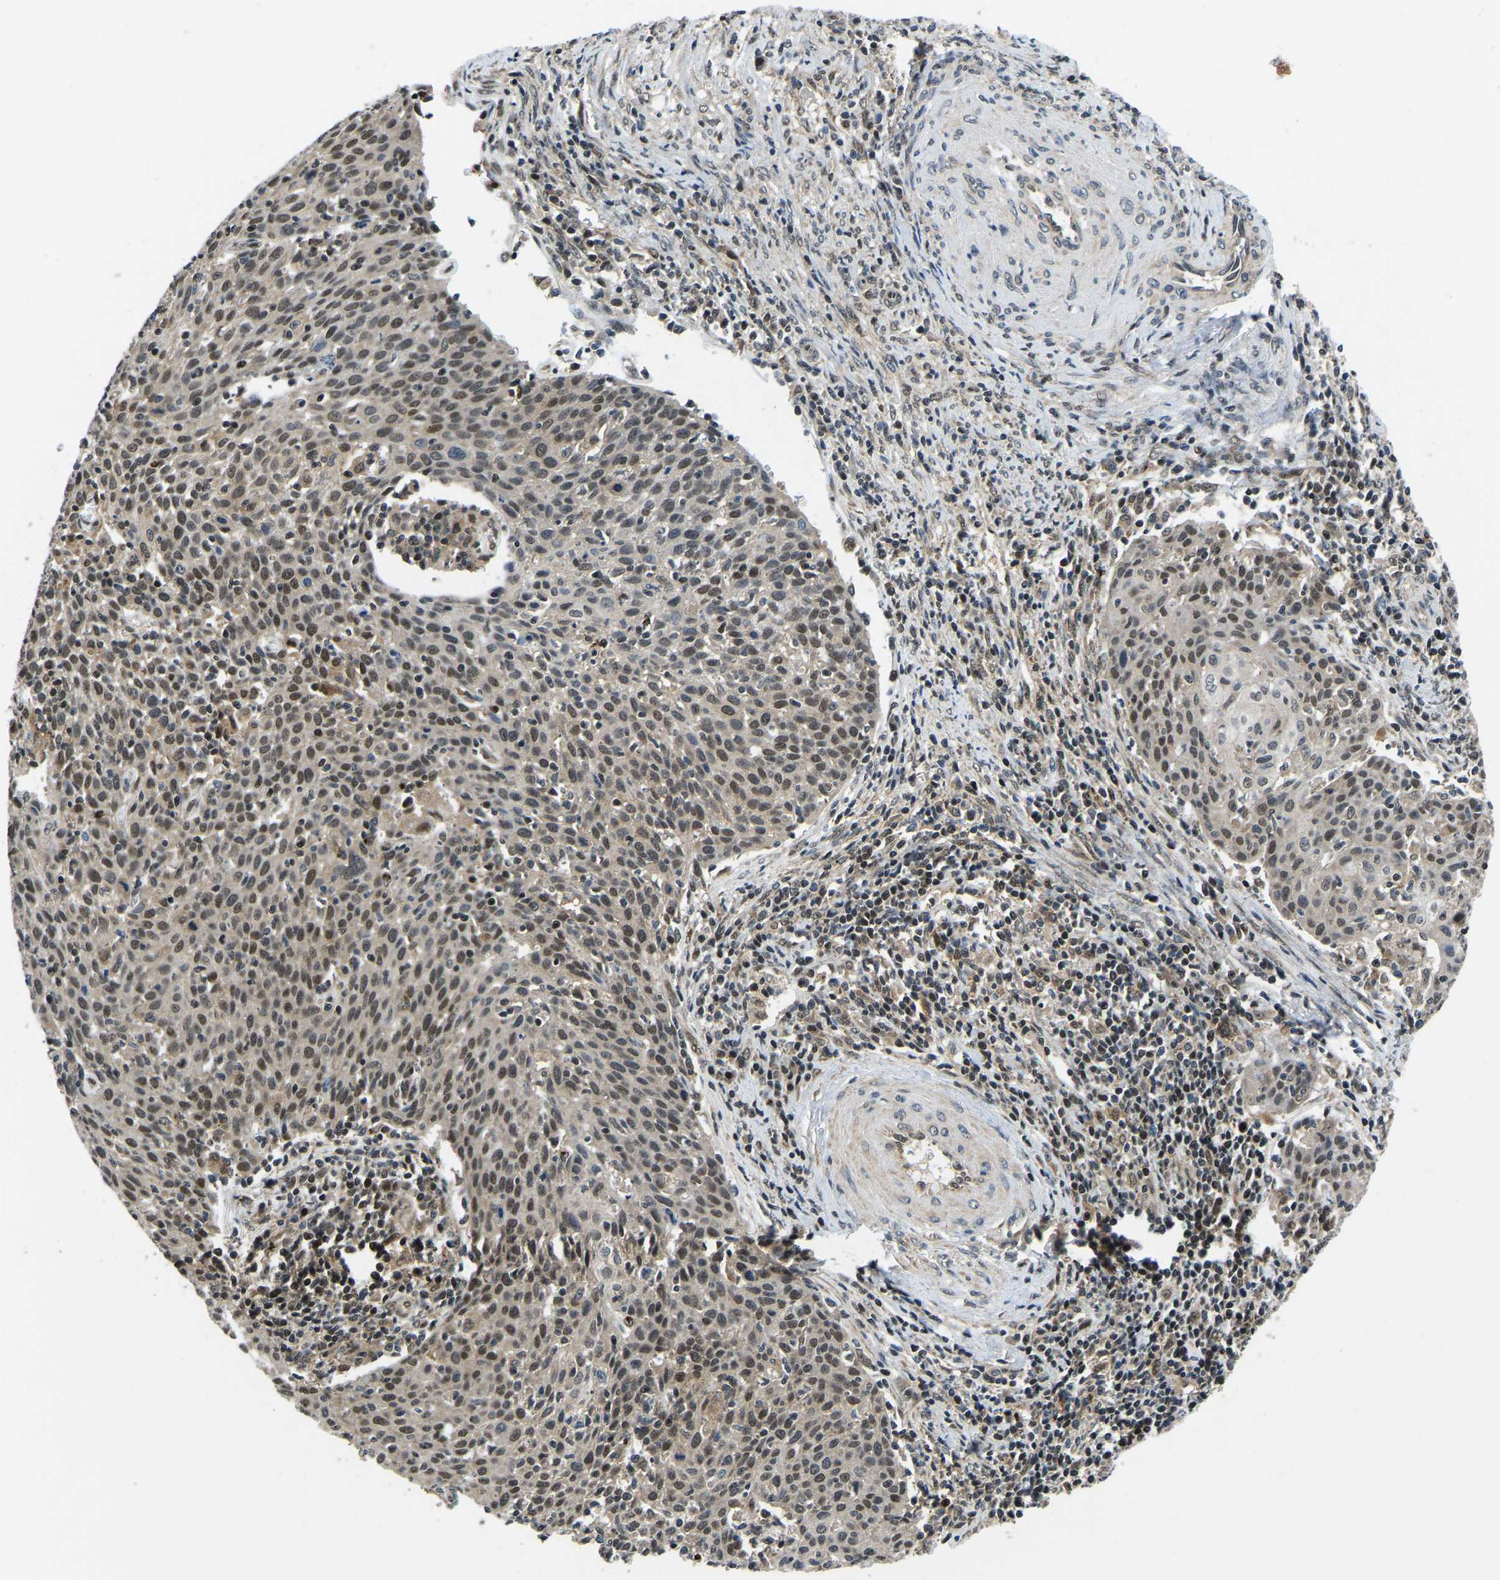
{"staining": {"intensity": "moderate", "quantity": ">75%", "location": "nuclear"}, "tissue": "cervical cancer", "cell_type": "Tumor cells", "image_type": "cancer", "snomed": [{"axis": "morphology", "description": "Squamous cell carcinoma, NOS"}, {"axis": "topography", "description": "Cervix"}], "caption": "Human cervical squamous cell carcinoma stained with a brown dye demonstrates moderate nuclear positive staining in about >75% of tumor cells.", "gene": "DFFA", "patient": {"sex": "female", "age": 38}}